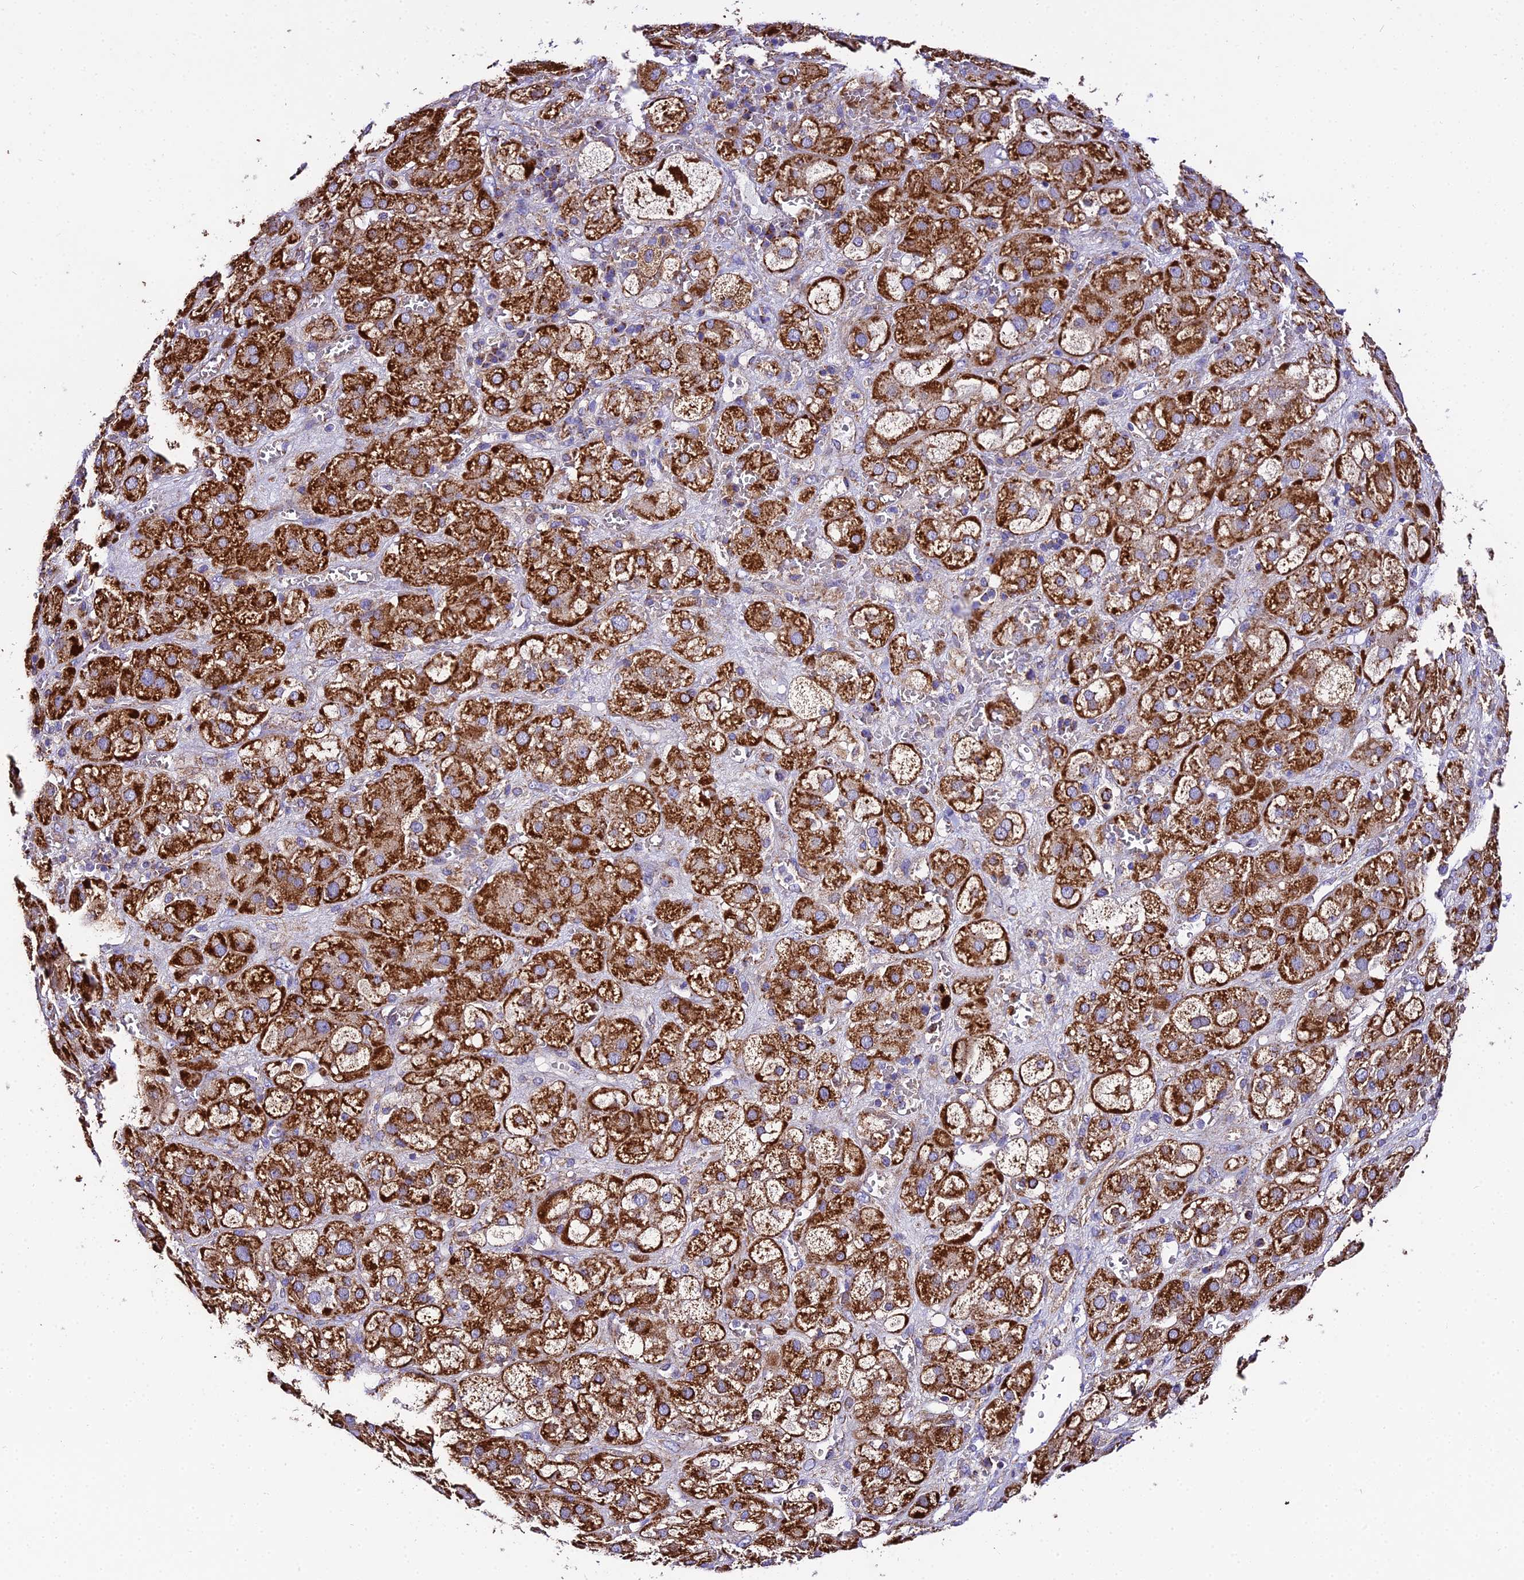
{"staining": {"intensity": "strong", "quantity": ">75%", "location": "cytoplasmic/membranous"}, "tissue": "adrenal gland", "cell_type": "Glandular cells", "image_type": "normal", "snomed": [{"axis": "morphology", "description": "Normal tissue, NOS"}, {"axis": "topography", "description": "Adrenal gland"}], "caption": "Strong cytoplasmic/membranous staining is present in approximately >75% of glandular cells in benign adrenal gland. The protein is shown in brown color, while the nuclei are stained blue.", "gene": "OCIAD1", "patient": {"sex": "female", "age": 47}}